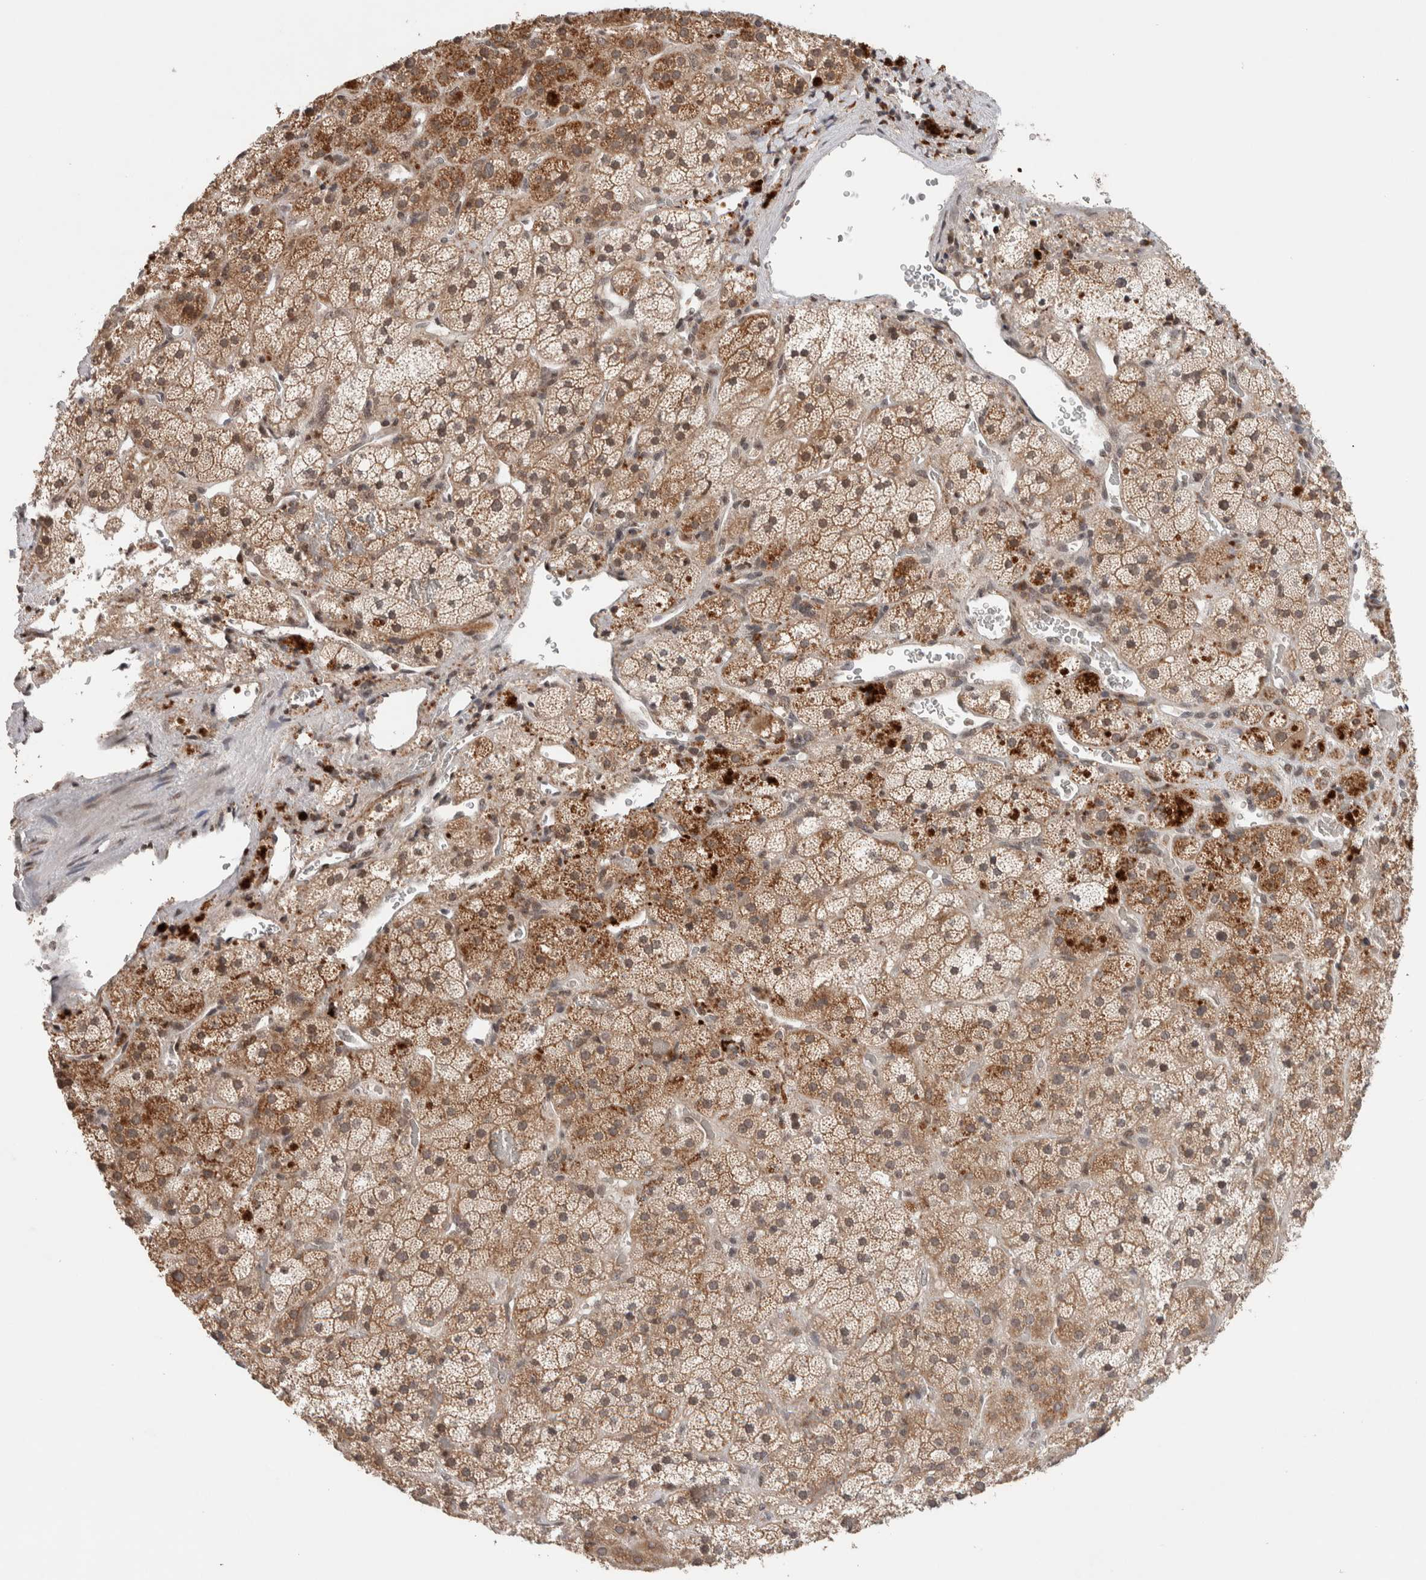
{"staining": {"intensity": "moderate", "quantity": ">75%", "location": "cytoplasmic/membranous"}, "tissue": "adrenal gland", "cell_type": "Glandular cells", "image_type": "normal", "snomed": [{"axis": "morphology", "description": "Normal tissue, NOS"}, {"axis": "topography", "description": "Adrenal gland"}], "caption": "This is an image of immunohistochemistry staining of benign adrenal gland, which shows moderate staining in the cytoplasmic/membranous of glandular cells.", "gene": "KCNK1", "patient": {"sex": "male", "age": 57}}